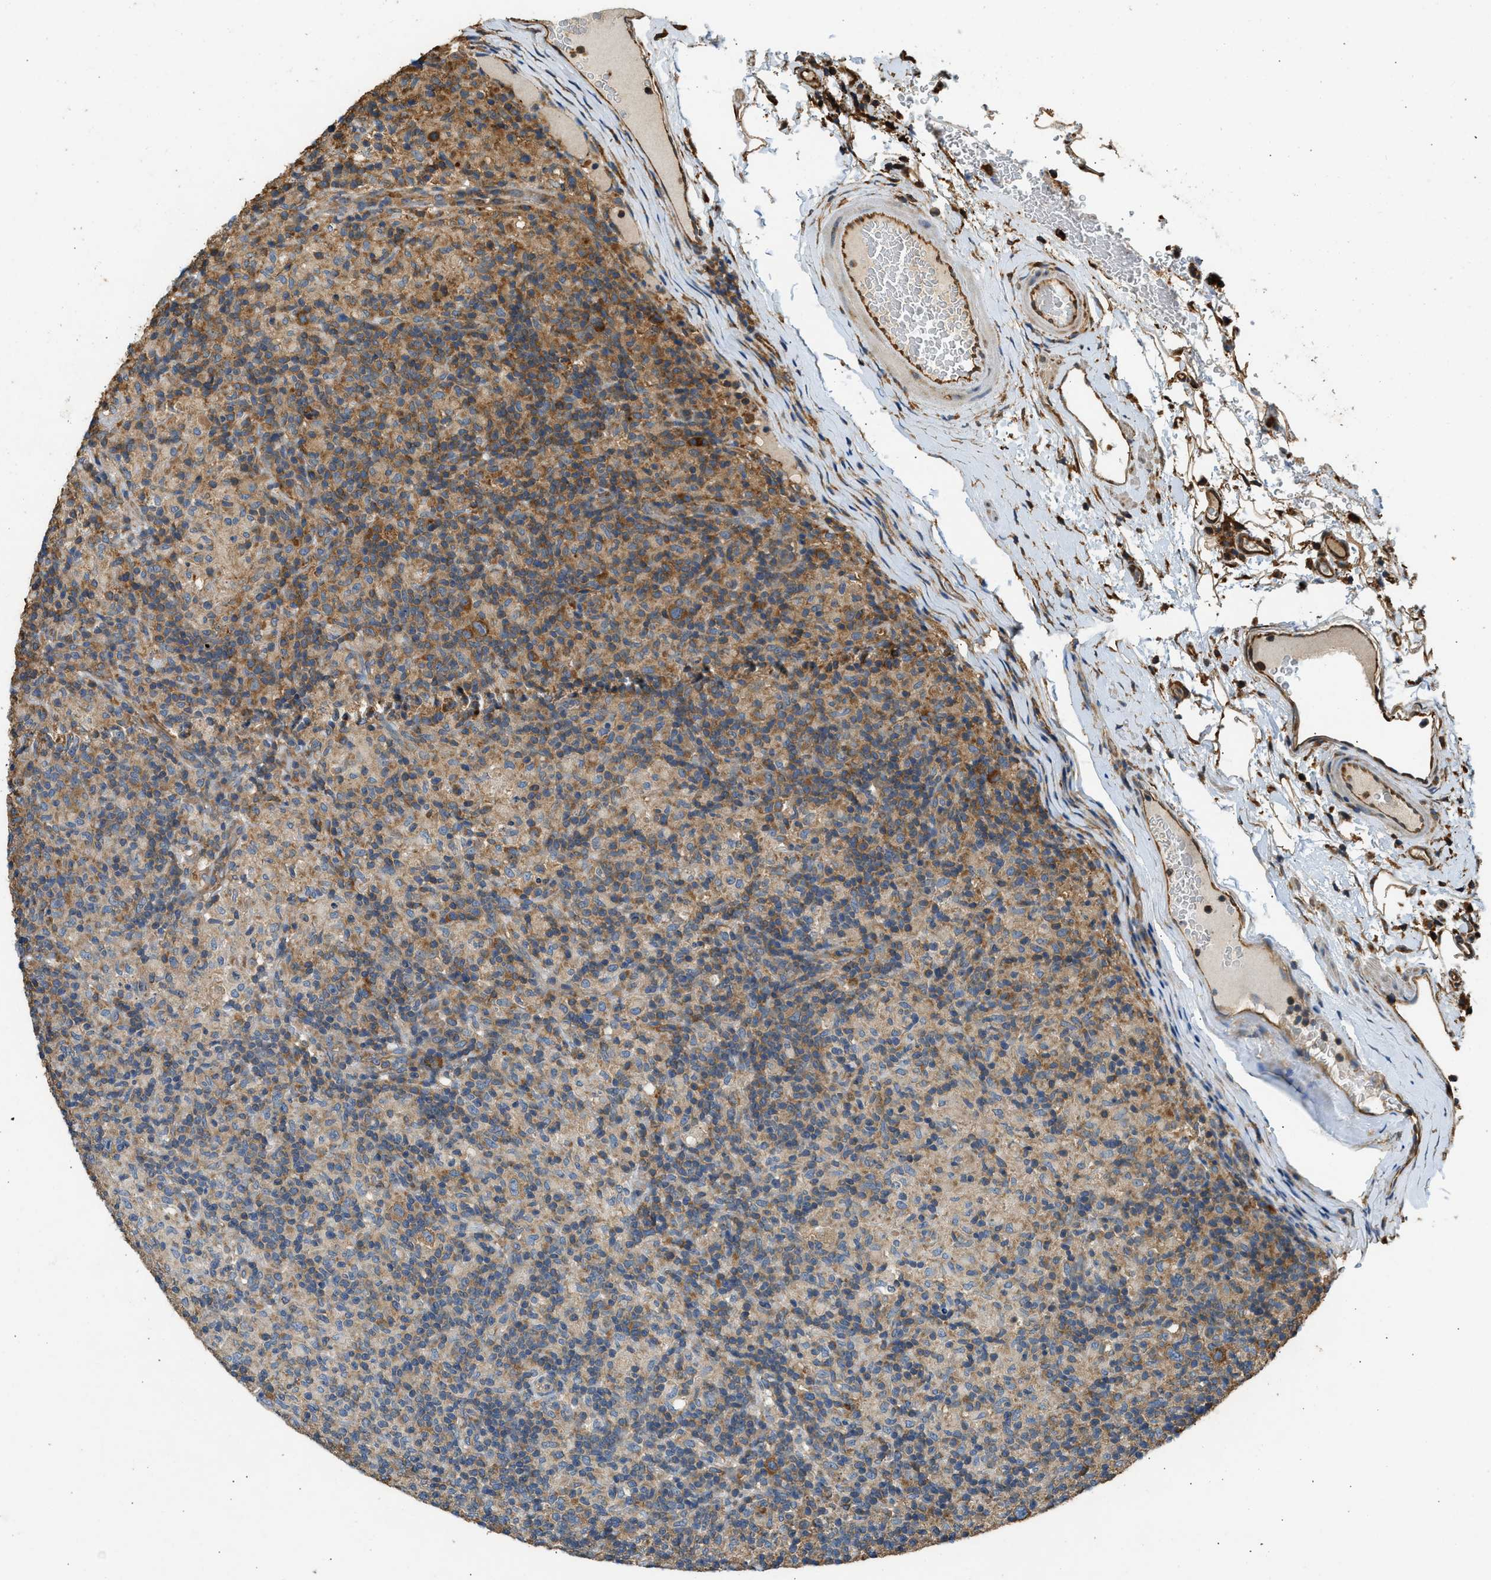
{"staining": {"intensity": "moderate", "quantity": ">75%", "location": "cytoplasmic/membranous"}, "tissue": "lymphoma", "cell_type": "Tumor cells", "image_type": "cancer", "snomed": [{"axis": "morphology", "description": "Hodgkin's disease, NOS"}, {"axis": "topography", "description": "Lymph node"}], "caption": "Protein staining of Hodgkin's disease tissue shows moderate cytoplasmic/membranous expression in about >75% of tumor cells.", "gene": "SLC36A4", "patient": {"sex": "male", "age": 70}}